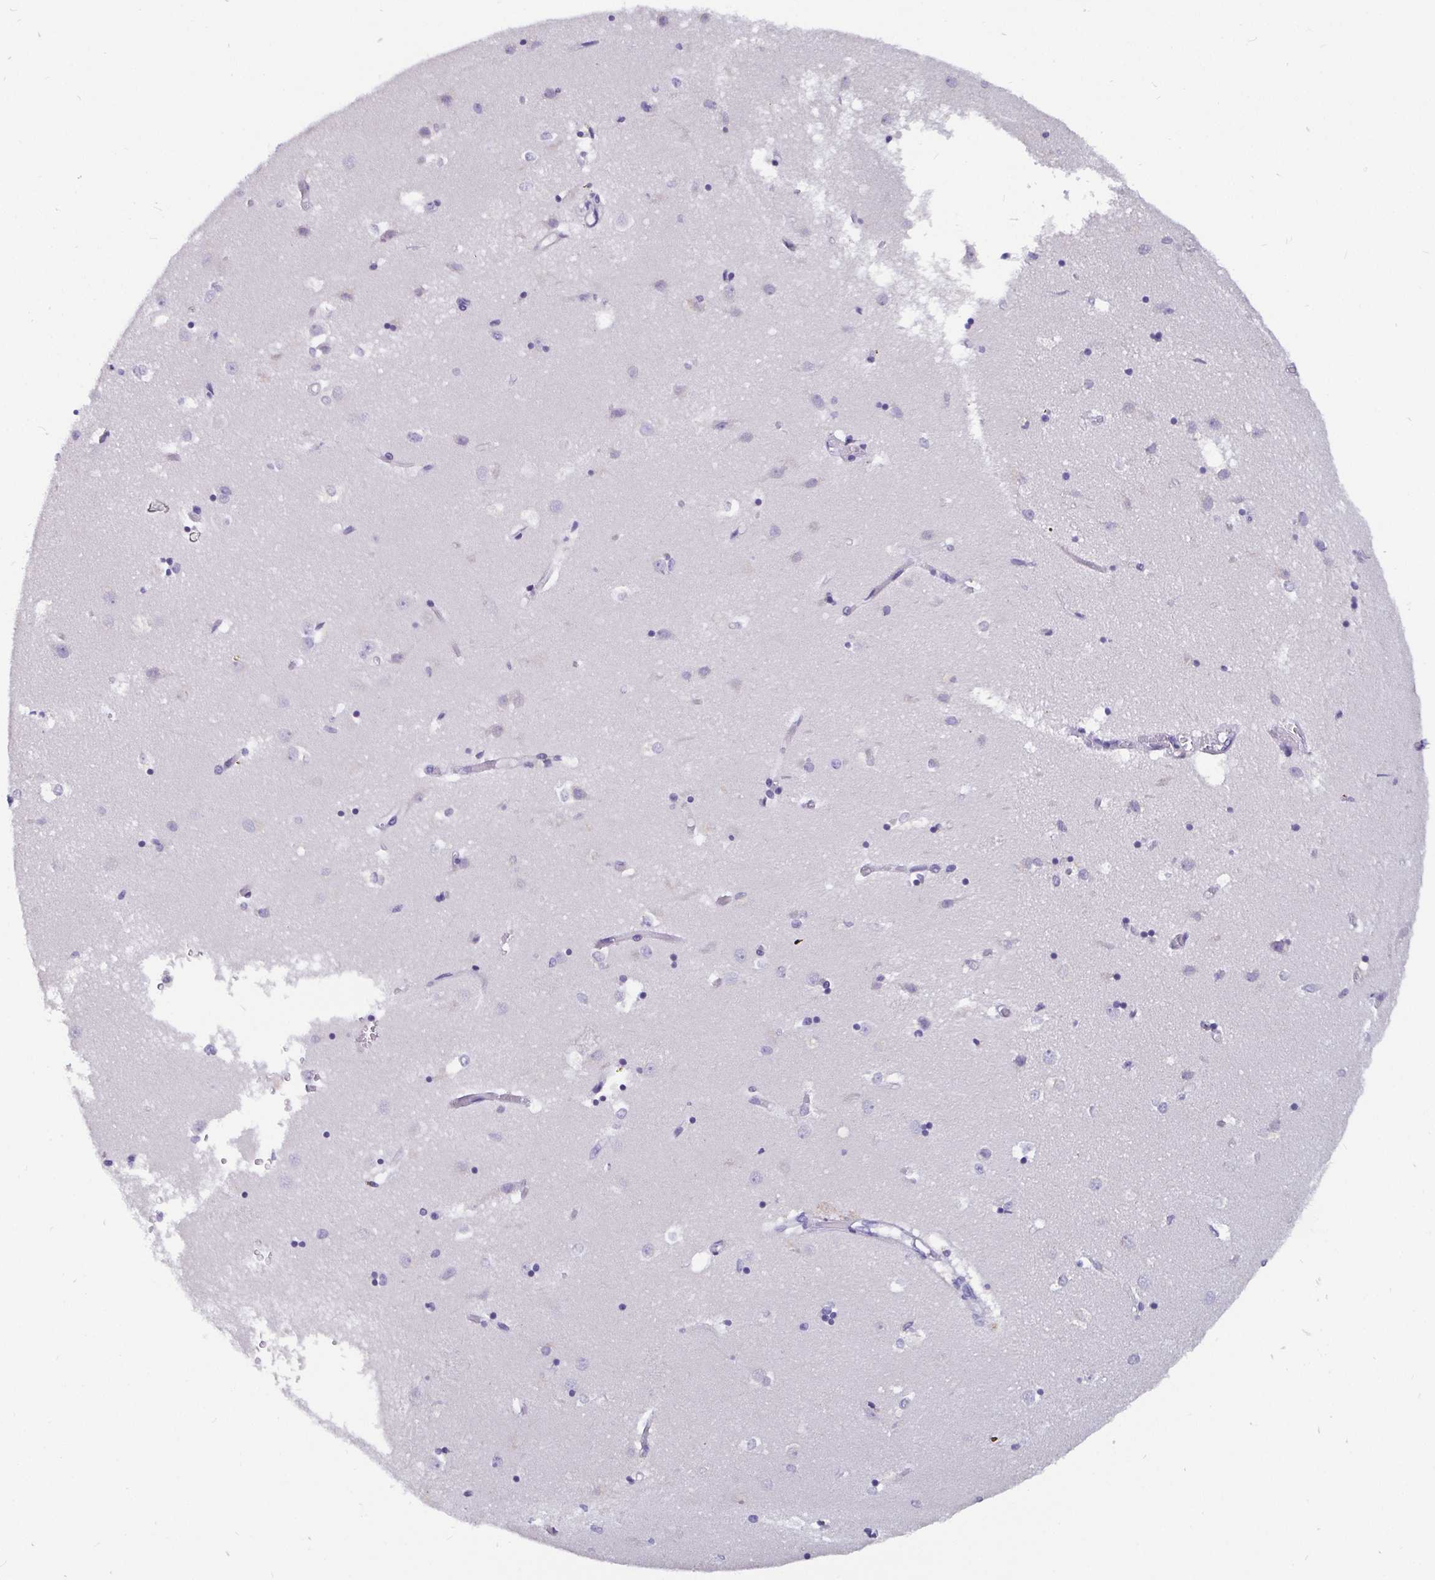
{"staining": {"intensity": "negative", "quantity": "none", "location": "none"}, "tissue": "caudate", "cell_type": "Glial cells", "image_type": "normal", "snomed": [{"axis": "morphology", "description": "Normal tissue, NOS"}, {"axis": "topography", "description": "Lateral ventricle wall"}], "caption": "Immunohistochemical staining of normal human caudate exhibits no significant positivity in glial cells.", "gene": "ADAMTS6", "patient": {"sex": "male", "age": 54}}